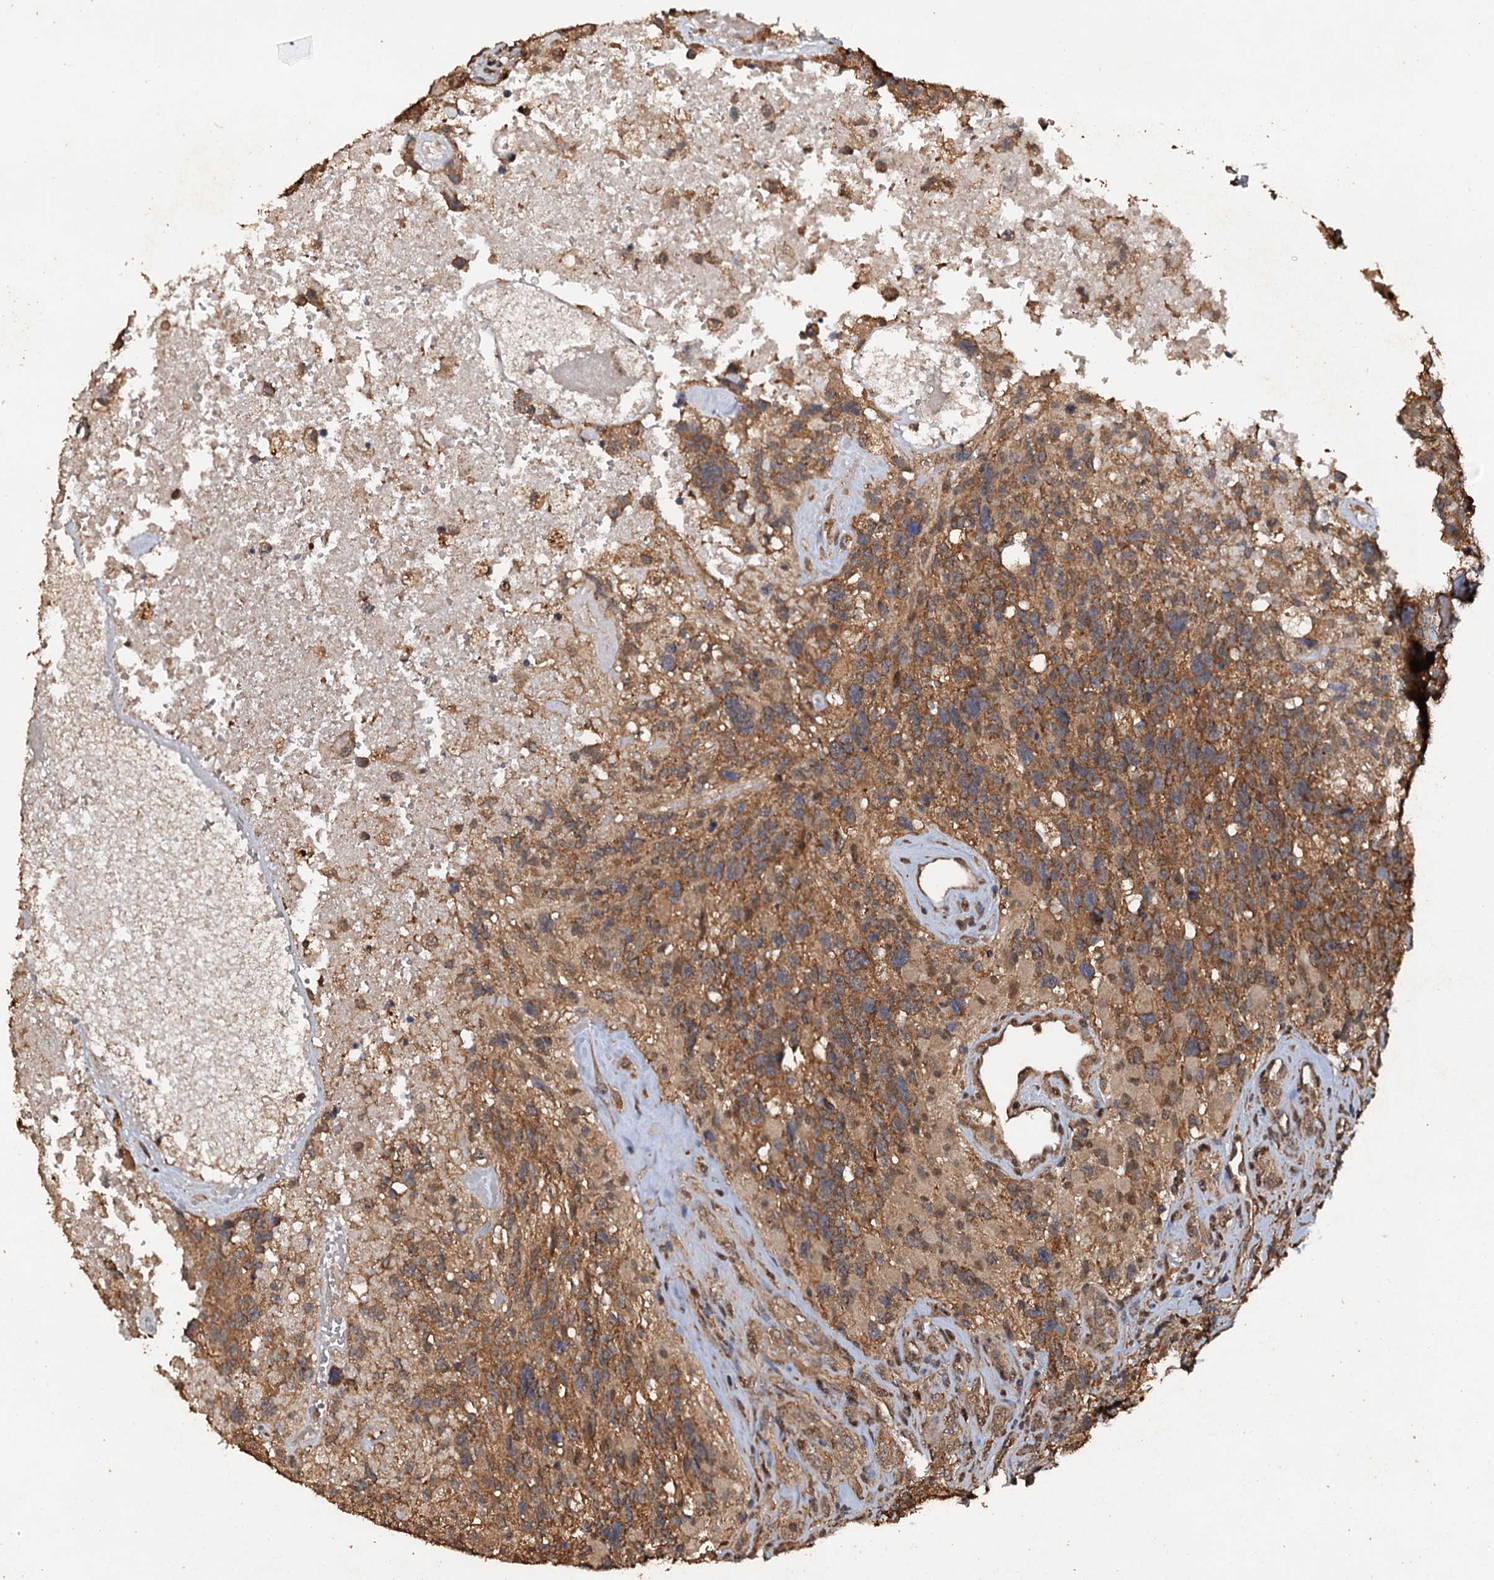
{"staining": {"intensity": "moderate", "quantity": ">75%", "location": "cytoplasmic/membranous"}, "tissue": "glioma", "cell_type": "Tumor cells", "image_type": "cancer", "snomed": [{"axis": "morphology", "description": "Glioma, malignant, High grade"}, {"axis": "topography", "description": "Brain"}], "caption": "Immunohistochemical staining of human glioma shows moderate cytoplasmic/membranous protein expression in about >75% of tumor cells. The staining is performed using DAB (3,3'-diaminobenzidine) brown chromogen to label protein expression. The nuclei are counter-stained blue using hematoxylin.", "gene": "PSMD9", "patient": {"sex": "male", "age": 76}}